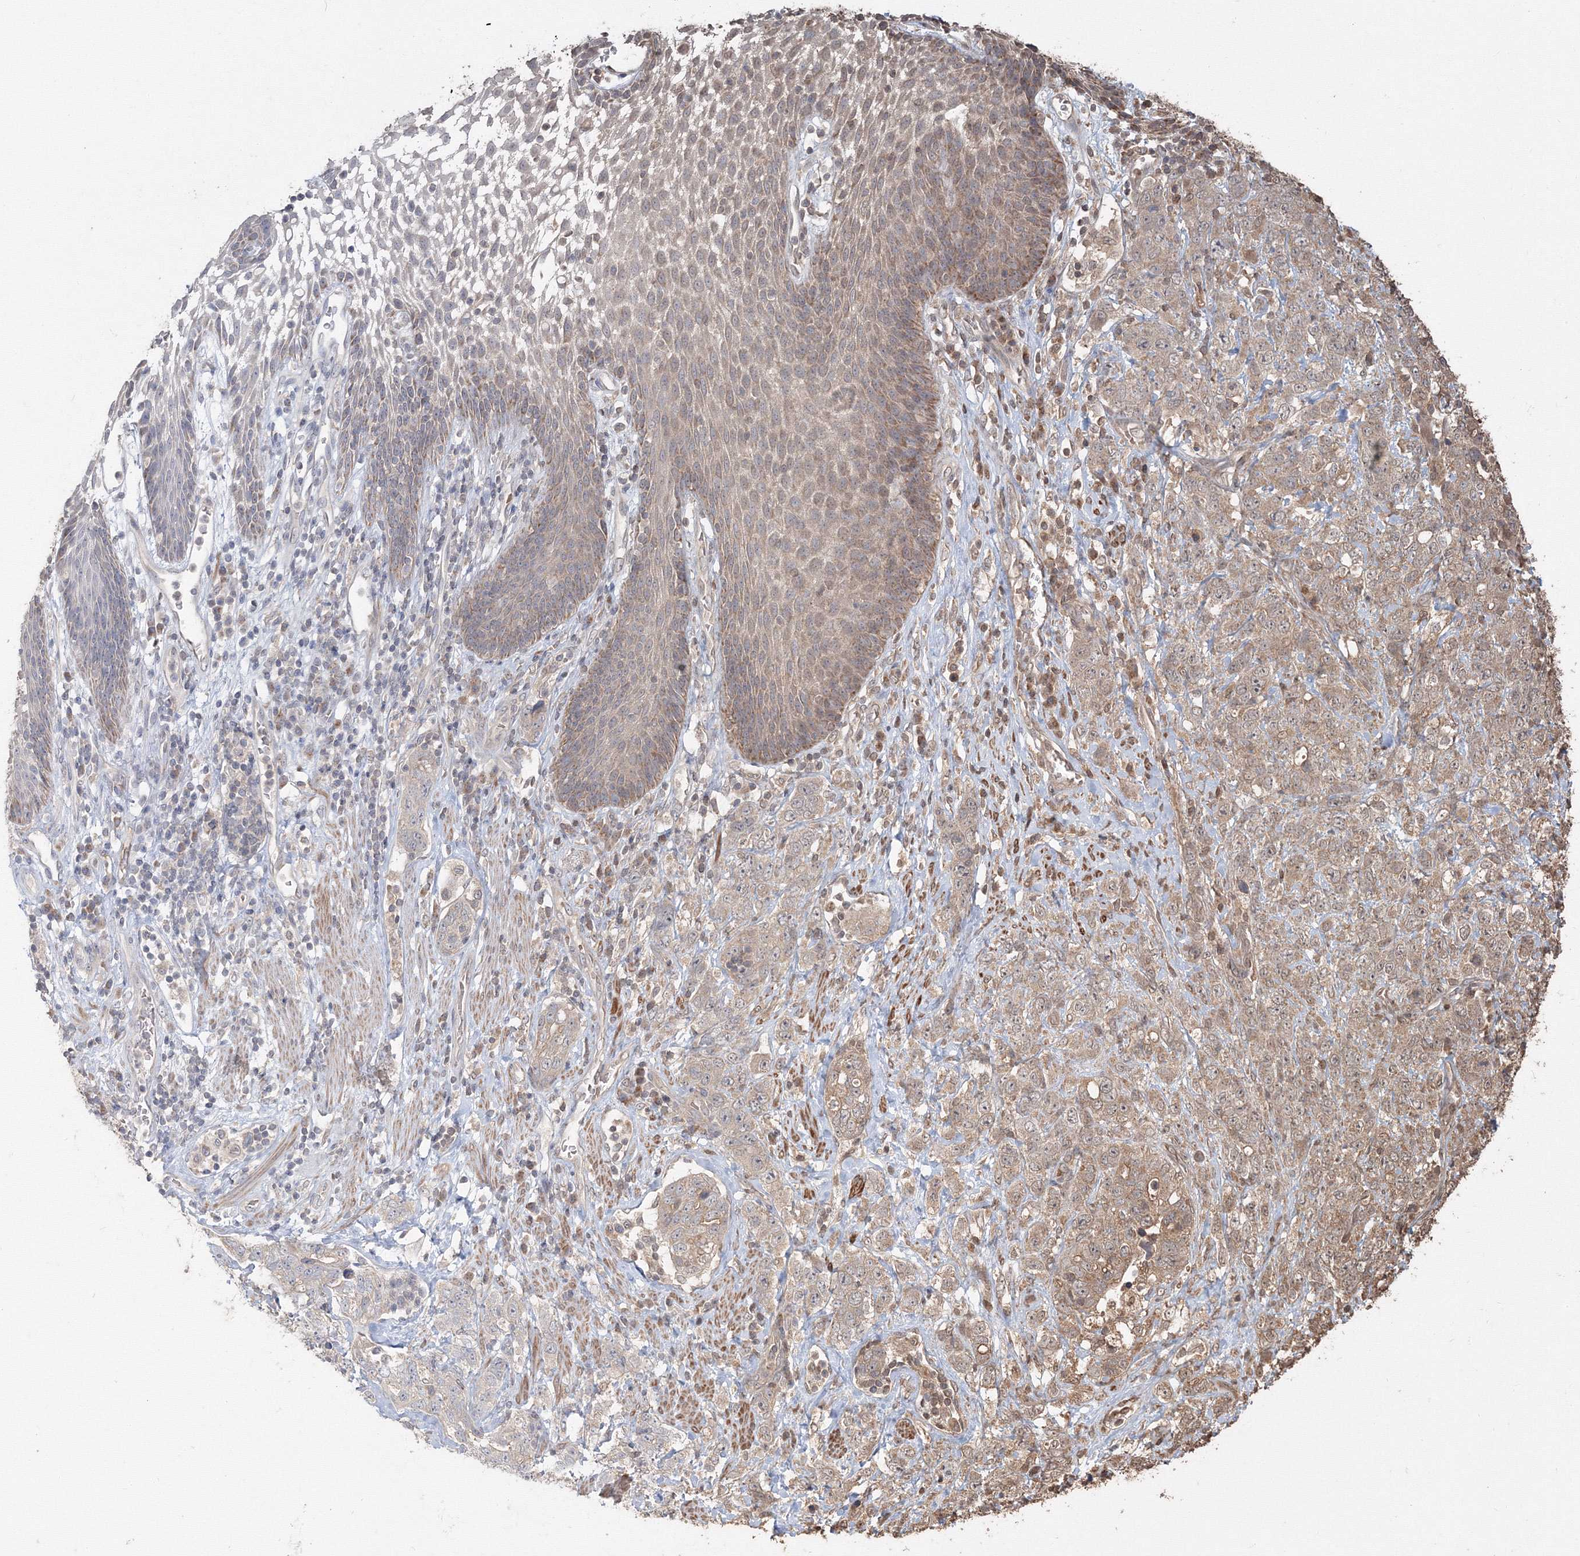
{"staining": {"intensity": "weak", "quantity": "25%-75%", "location": "cytoplasmic/membranous"}, "tissue": "stomach cancer", "cell_type": "Tumor cells", "image_type": "cancer", "snomed": [{"axis": "morphology", "description": "Adenocarcinoma, NOS"}, {"axis": "topography", "description": "Stomach"}], "caption": "About 25%-75% of tumor cells in human stomach adenocarcinoma display weak cytoplasmic/membranous protein expression as visualized by brown immunohistochemical staining.", "gene": "CCDC122", "patient": {"sex": "male", "age": 48}}